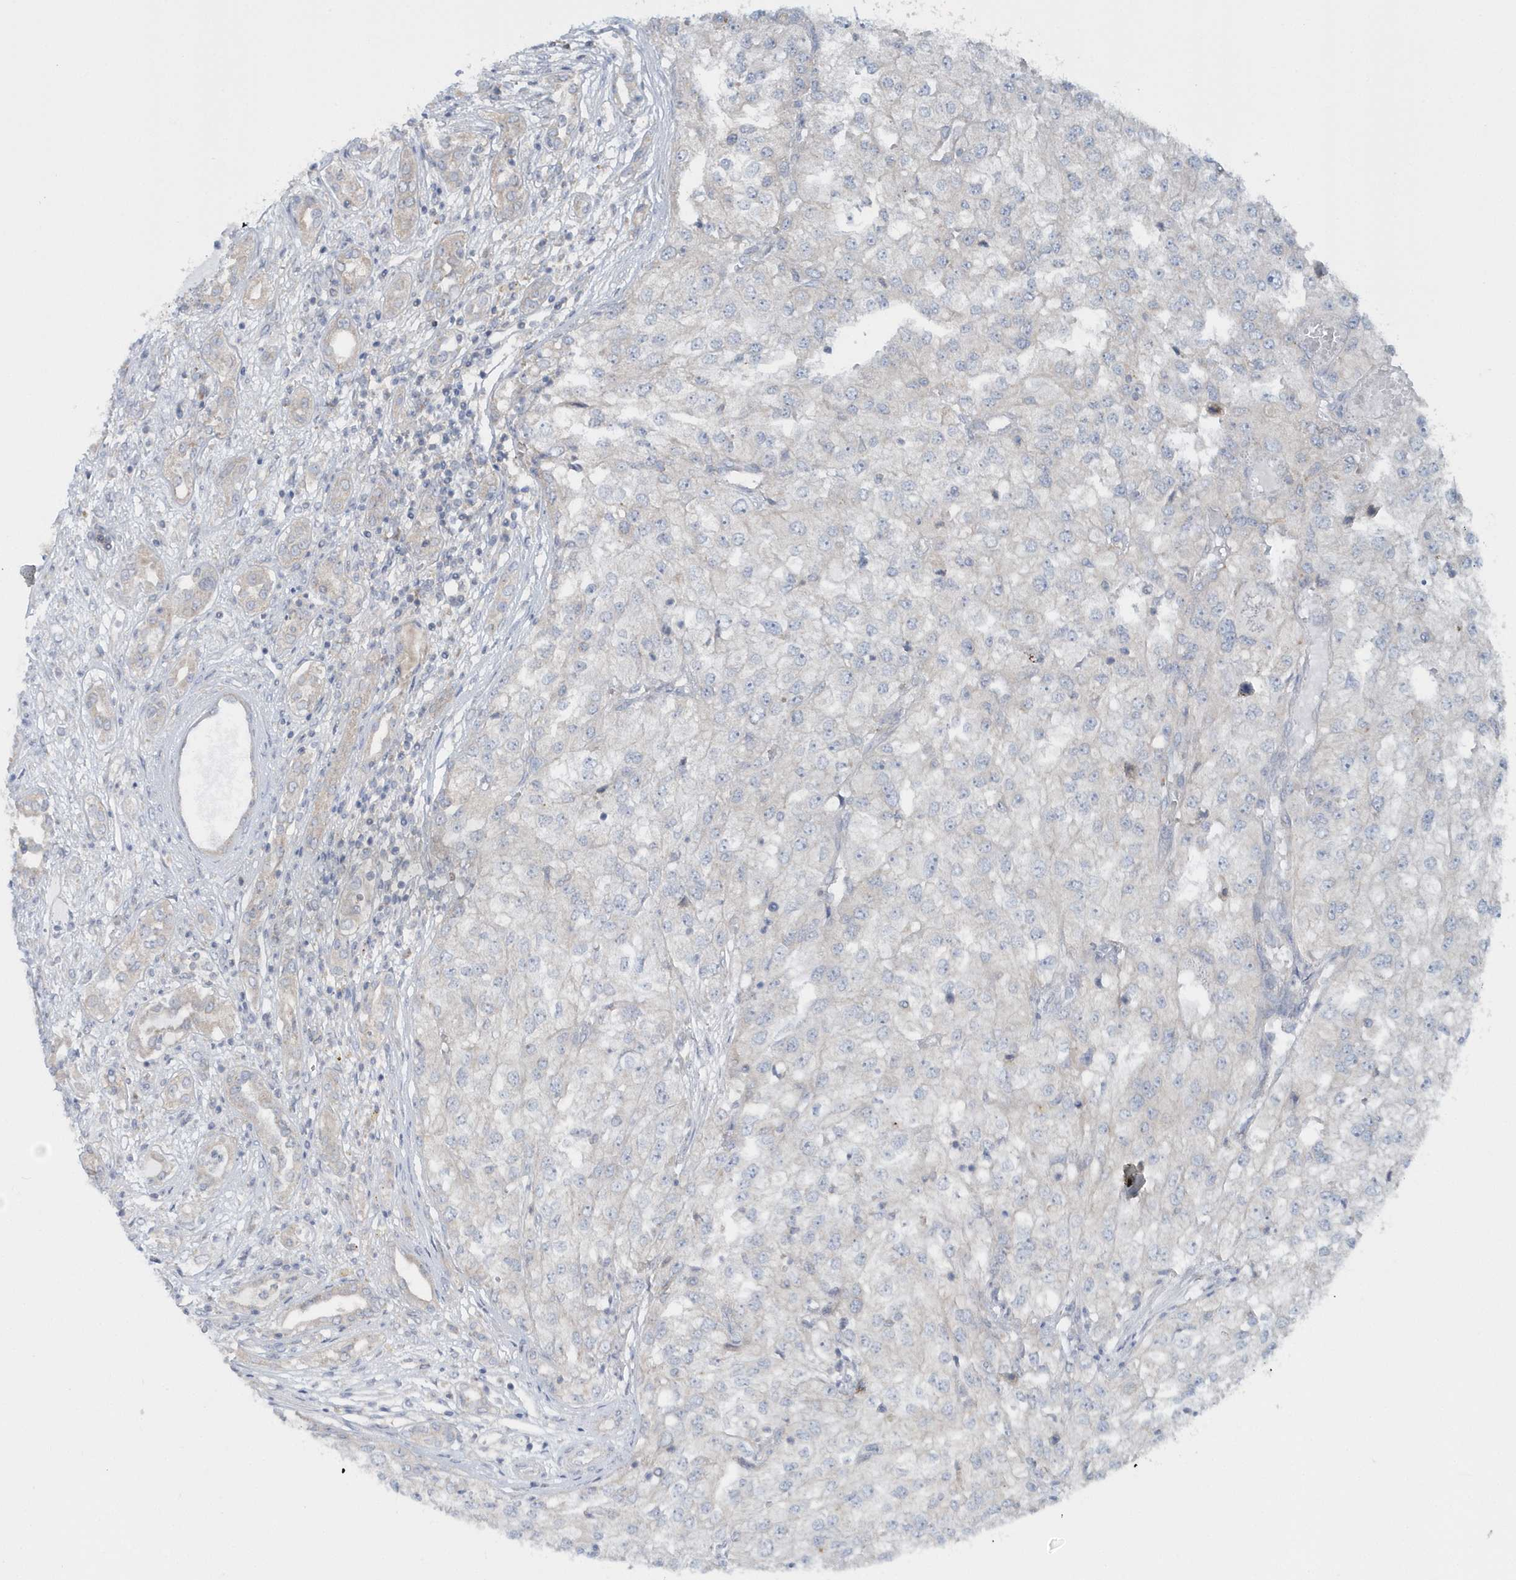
{"staining": {"intensity": "negative", "quantity": "none", "location": "none"}, "tissue": "renal cancer", "cell_type": "Tumor cells", "image_type": "cancer", "snomed": [{"axis": "morphology", "description": "Adenocarcinoma, NOS"}, {"axis": "topography", "description": "Kidney"}], "caption": "Immunohistochemistry (IHC) image of neoplastic tissue: renal adenocarcinoma stained with DAB exhibits no significant protein expression in tumor cells.", "gene": "EIF3C", "patient": {"sex": "female", "age": 54}}